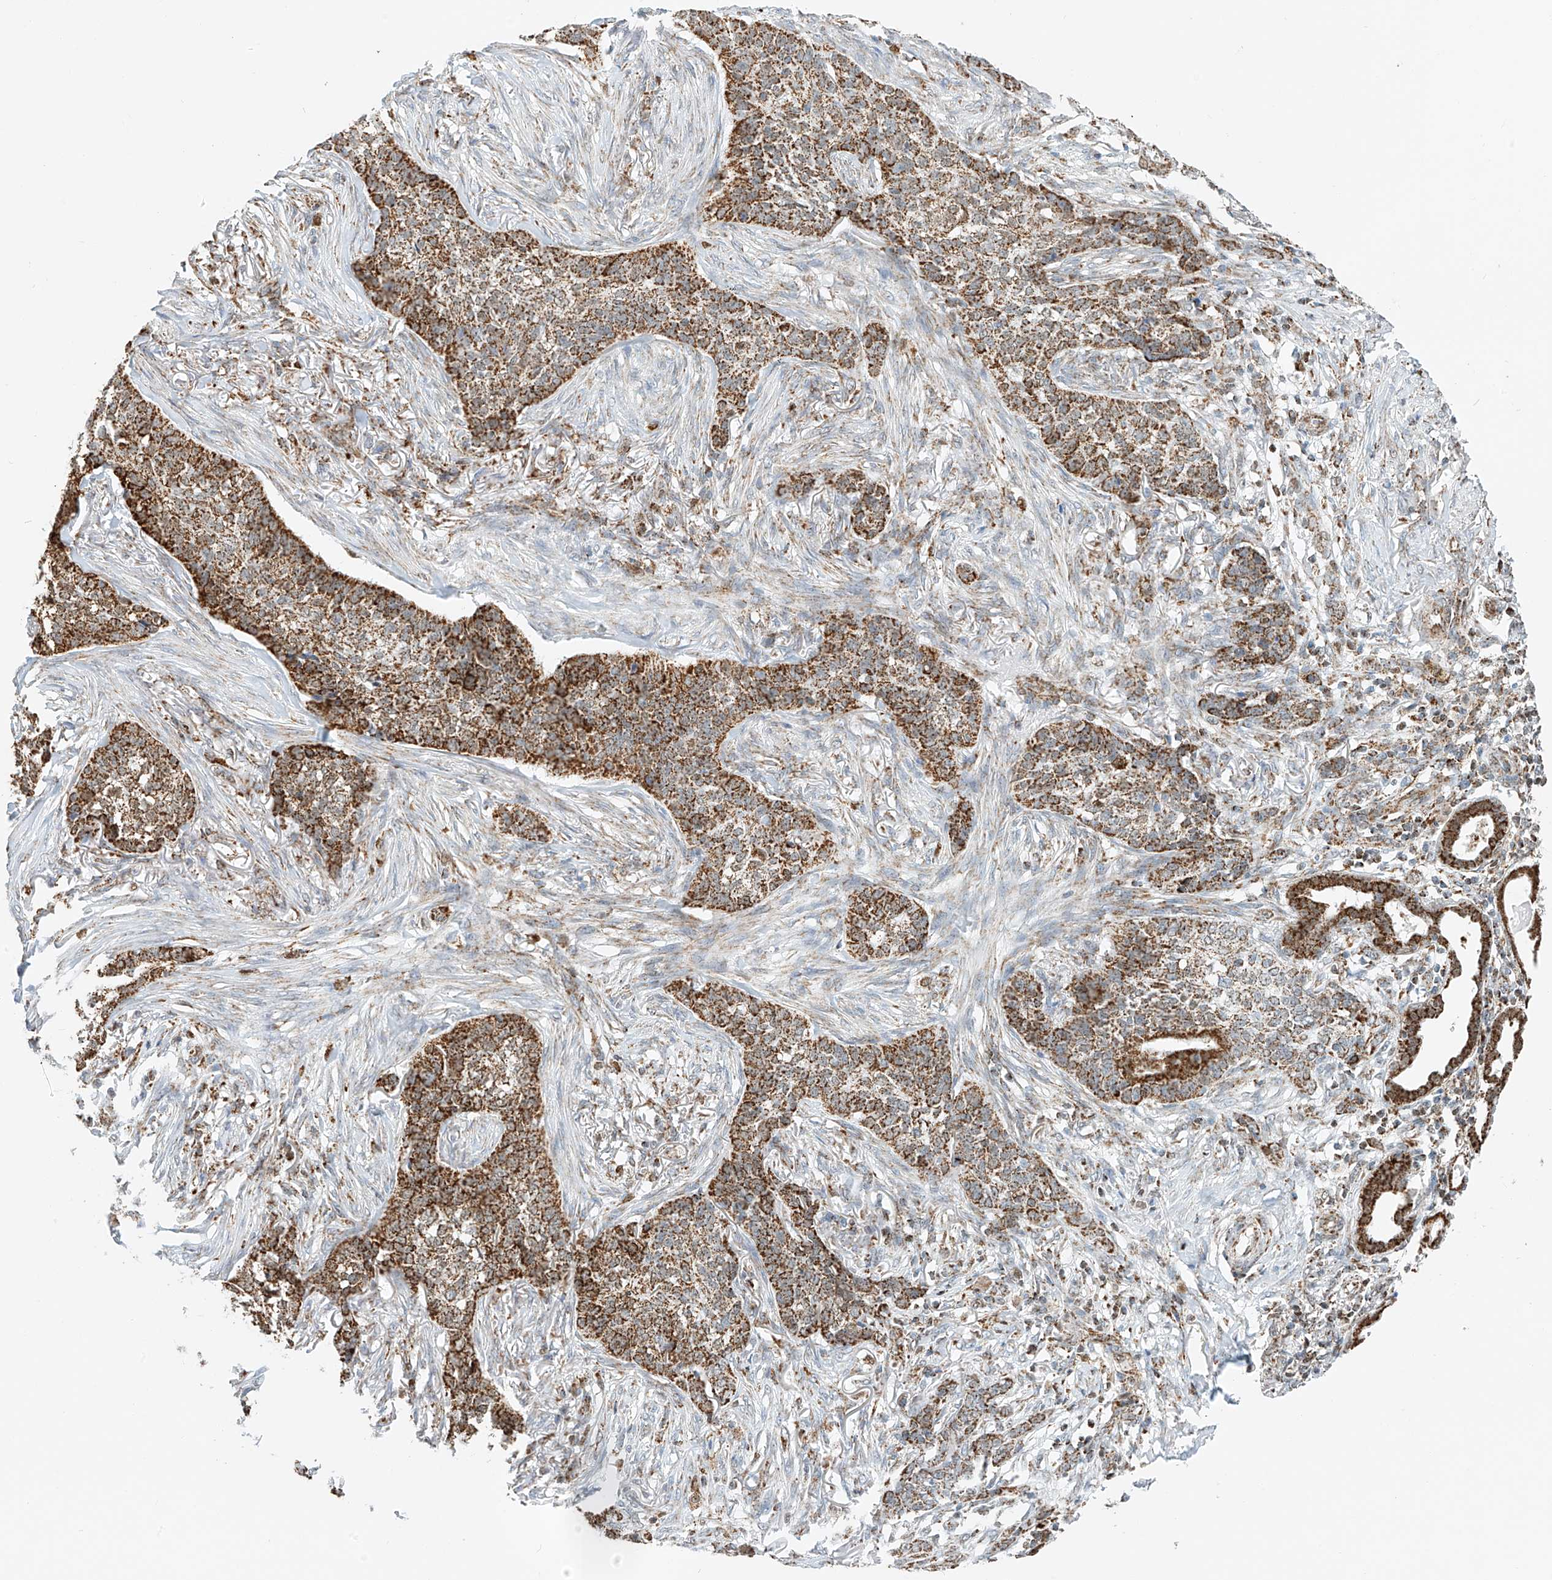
{"staining": {"intensity": "moderate", "quantity": ">75%", "location": "cytoplasmic/membranous"}, "tissue": "skin cancer", "cell_type": "Tumor cells", "image_type": "cancer", "snomed": [{"axis": "morphology", "description": "Basal cell carcinoma"}, {"axis": "topography", "description": "Skin"}], "caption": "Immunohistochemistry (IHC) micrograph of neoplastic tissue: basal cell carcinoma (skin) stained using IHC displays medium levels of moderate protein expression localized specifically in the cytoplasmic/membranous of tumor cells, appearing as a cytoplasmic/membranous brown color.", "gene": "PPA2", "patient": {"sex": "male", "age": 85}}